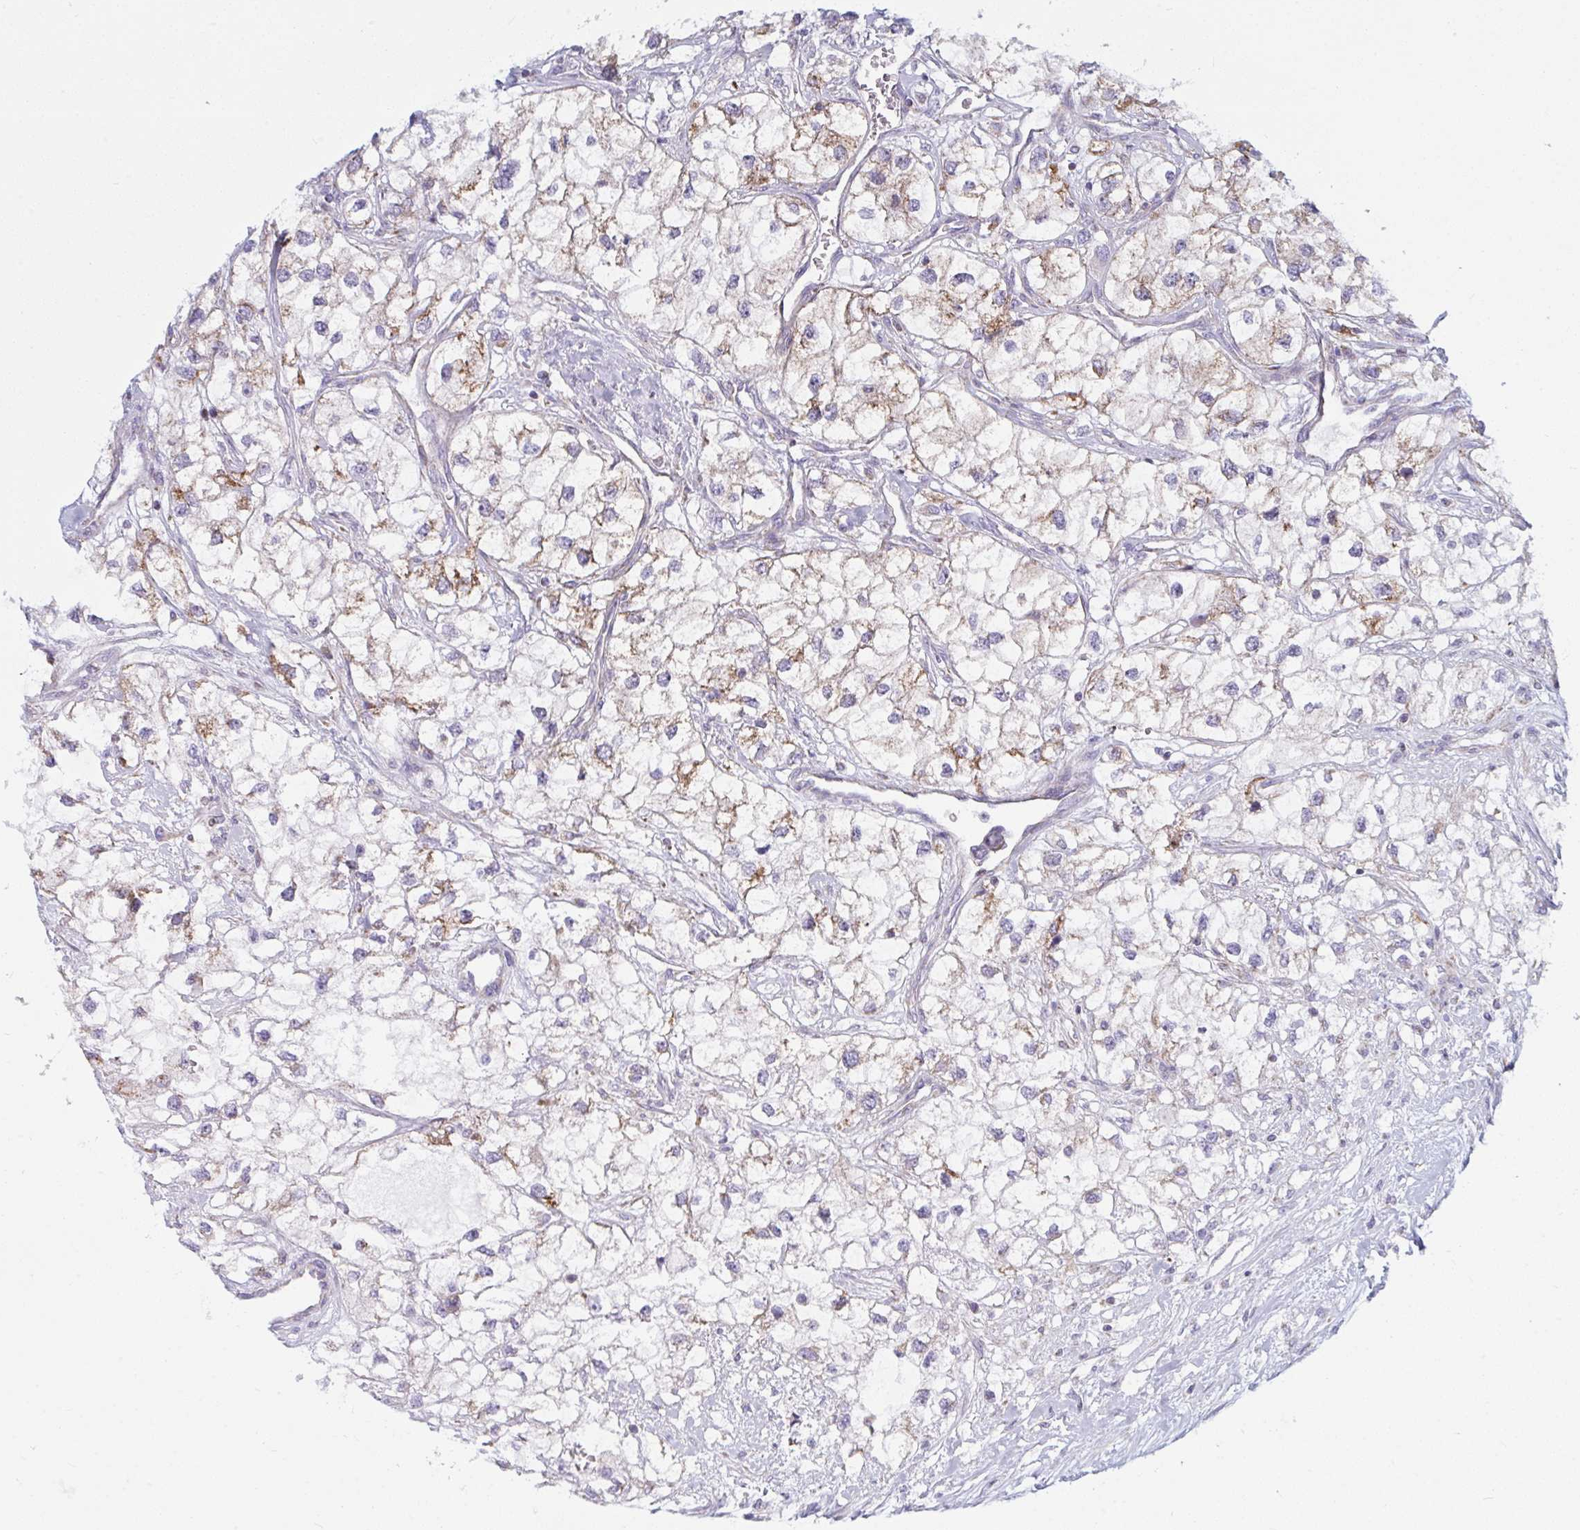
{"staining": {"intensity": "moderate", "quantity": "<25%", "location": "cytoplasmic/membranous"}, "tissue": "renal cancer", "cell_type": "Tumor cells", "image_type": "cancer", "snomed": [{"axis": "morphology", "description": "Adenocarcinoma, NOS"}, {"axis": "topography", "description": "Kidney"}], "caption": "Renal adenocarcinoma tissue reveals moderate cytoplasmic/membranous expression in about <25% of tumor cells, visualized by immunohistochemistry. The protein is shown in brown color, while the nuclei are stained blue.", "gene": "ATG9A", "patient": {"sex": "male", "age": 59}}